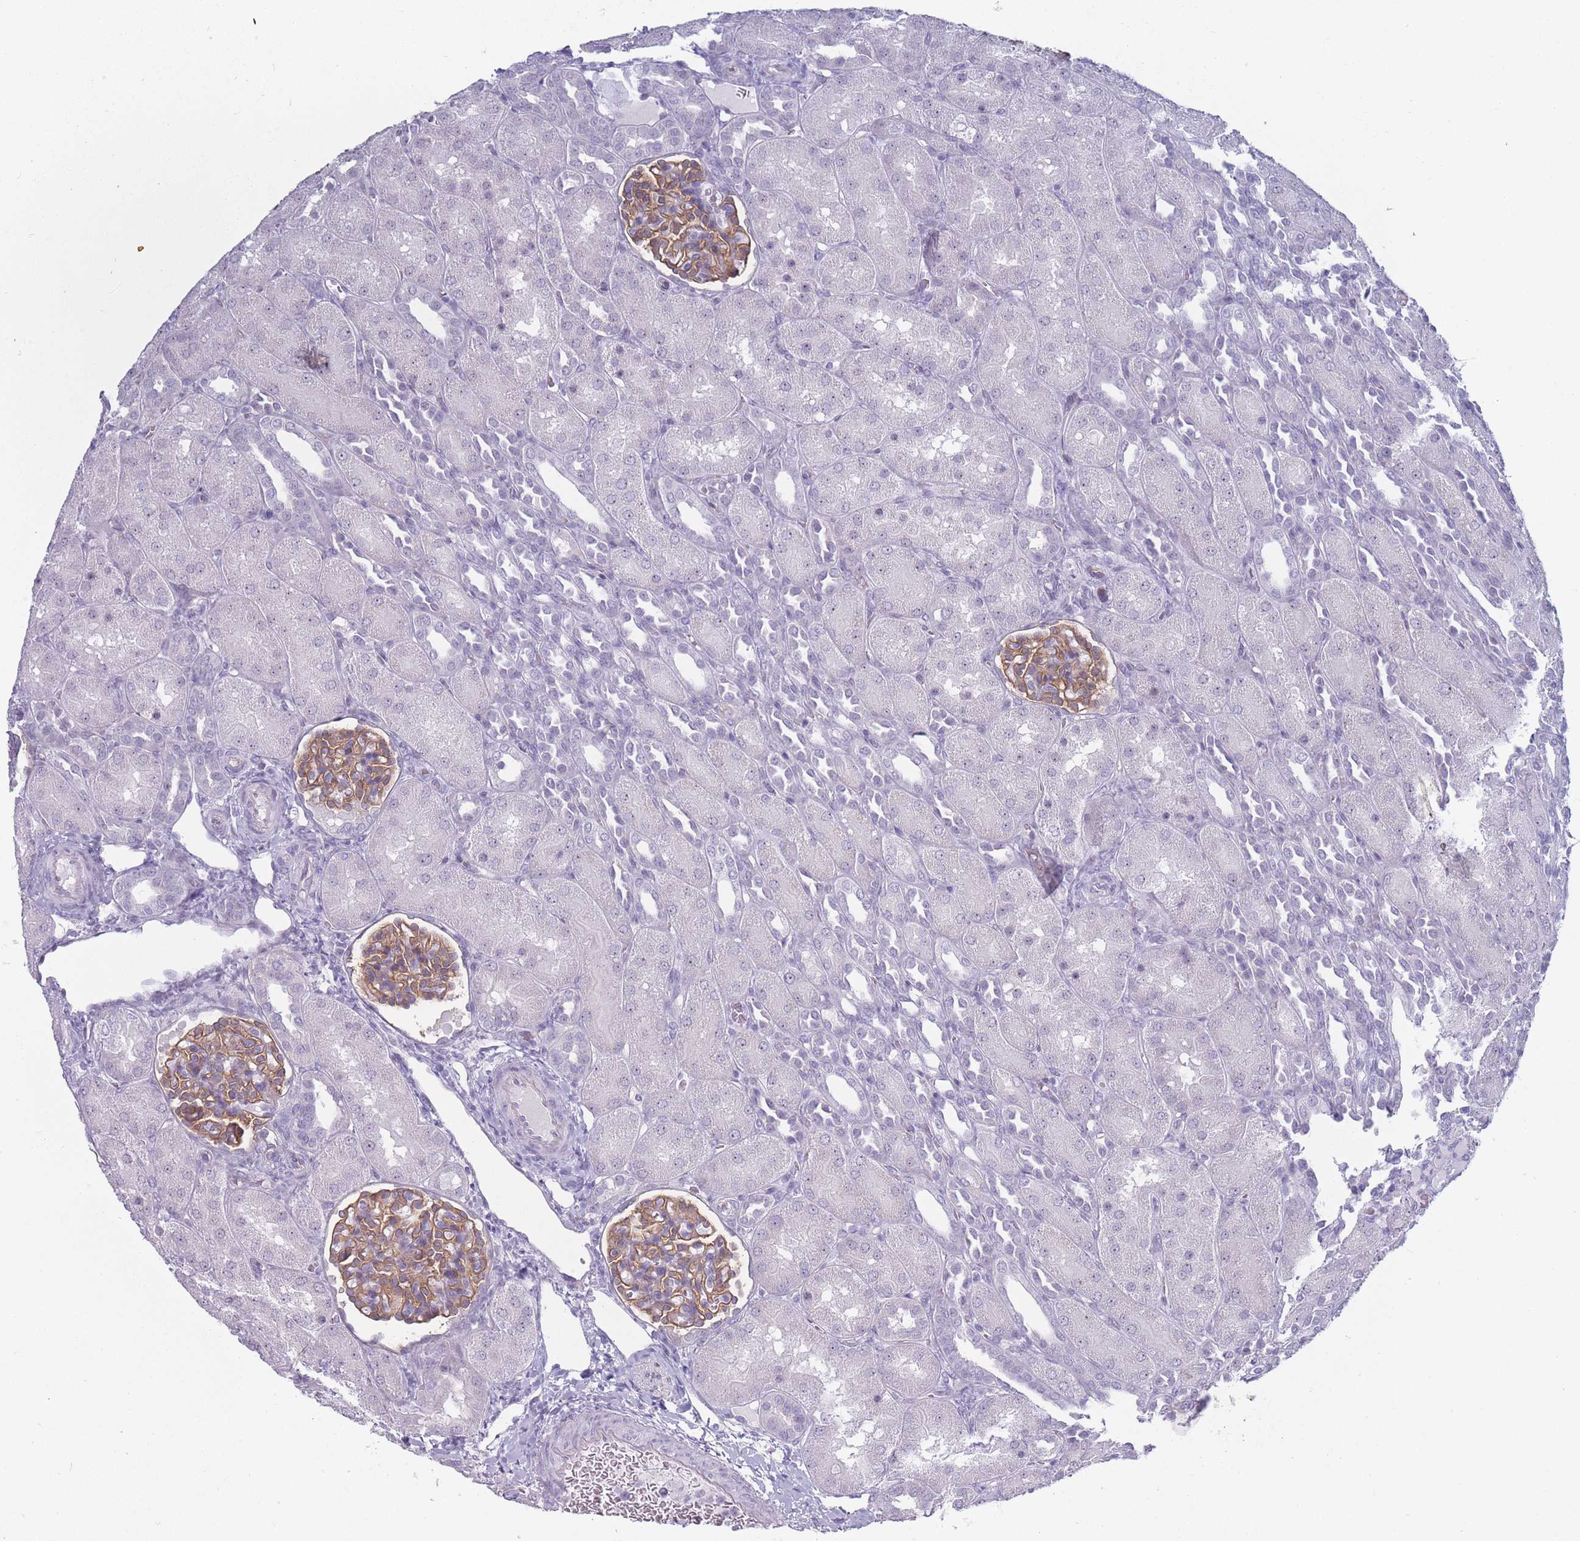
{"staining": {"intensity": "moderate", "quantity": "25%-75%", "location": "cytoplasmic/membranous"}, "tissue": "kidney", "cell_type": "Cells in glomeruli", "image_type": "normal", "snomed": [{"axis": "morphology", "description": "Normal tissue, NOS"}, {"axis": "topography", "description": "Kidney"}], "caption": "A high-resolution histopathology image shows immunohistochemistry staining of normal kidney, which demonstrates moderate cytoplasmic/membranous expression in about 25%-75% of cells in glomeruli. The staining was performed using DAB, with brown indicating positive protein expression. Nuclei are stained blue with hematoxylin.", "gene": "ROS1", "patient": {"sex": "male", "age": 1}}